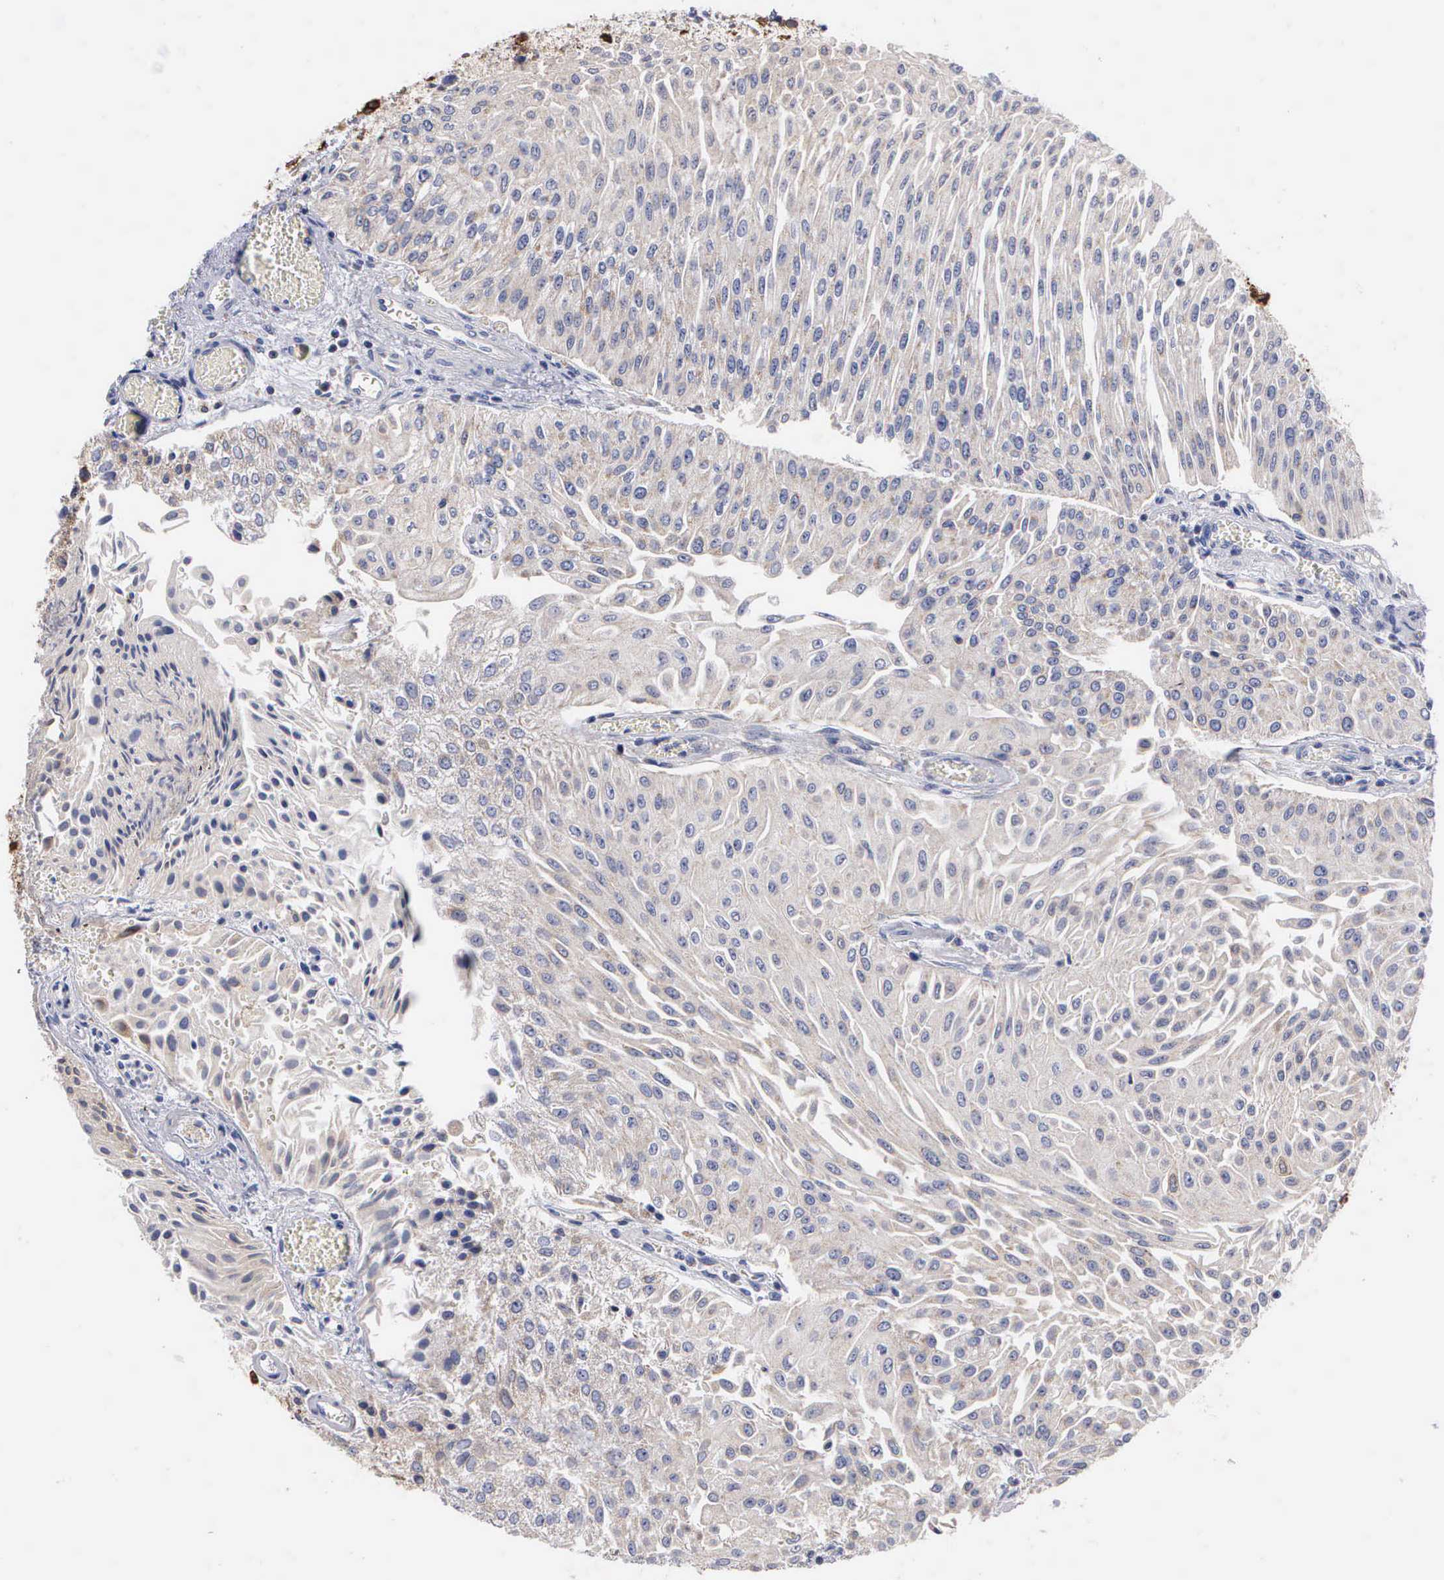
{"staining": {"intensity": "negative", "quantity": "none", "location": "none"}, "tissue": "urothelial cancer", "cell_type": "Tumor cells", "image_type": "cancer", "snomed": [{"axis": "morphology", "description": "Urothelial carcinoma, Low grade"}, {"axis": "topography", "description": "Urinary bladder"}], "caption": "The micrograph reveals no significant positivity in tumor cells of urothelial cancer.", "gene": "PTGS2", "patient": {"sex": "male", "age": 86}}